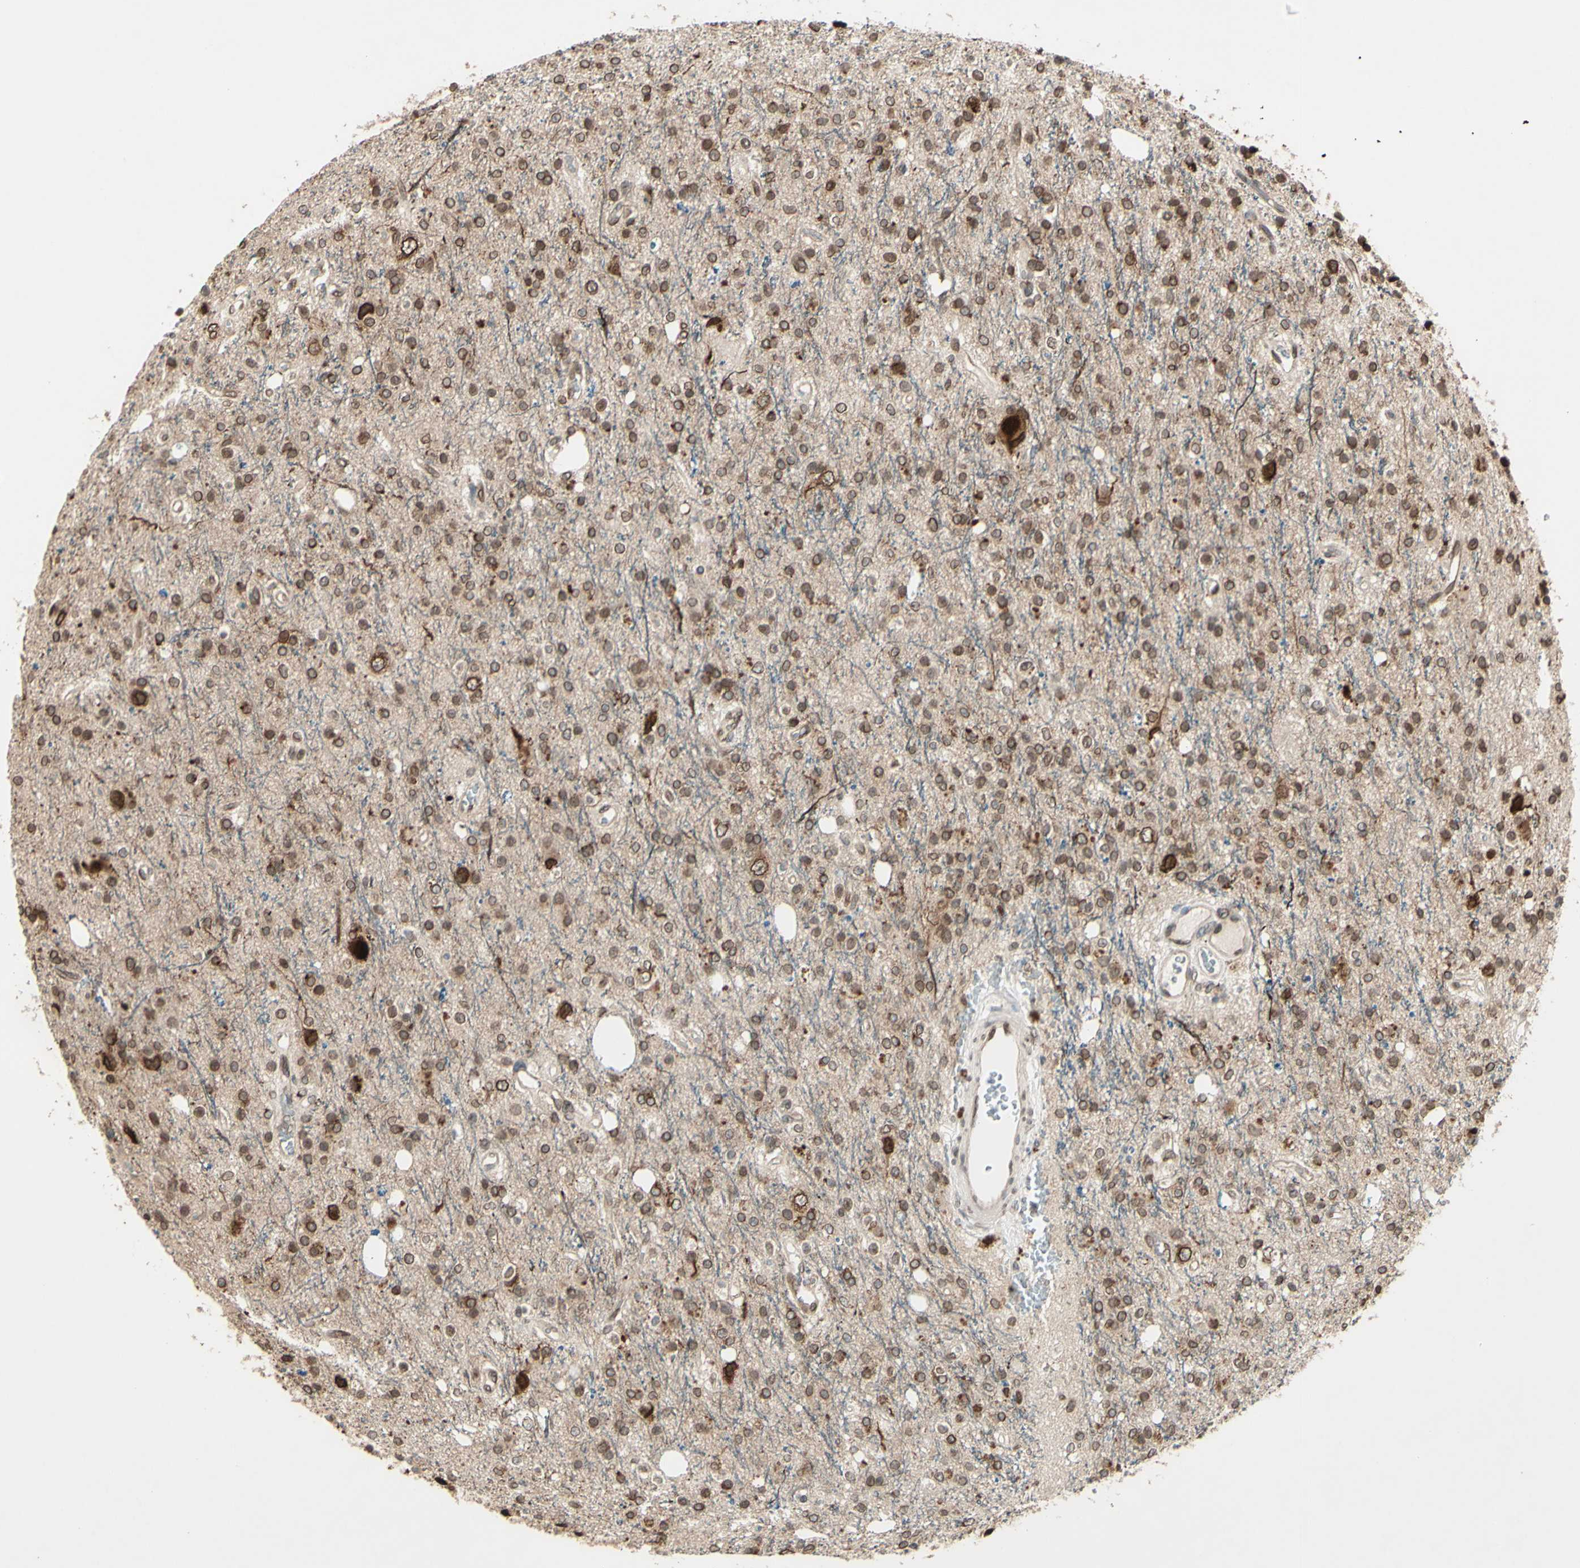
{"staining": {"intensity": "moderate", "quantity": ">75%", "location": "cytoplasmic/membranous,nuclear"}, "tissue": "glioma", "cell_type": "Tumor cells", "image_type": "cancer", "snomed": [{"axis": "morphology", "description": "Glioma, malignant, High grade"}, {"axis": "topography", "description": "Brain"}], "caption": "Immunohistochemistry (IHC) image of neoplastic tissue: human glioma stained using immunohistochemistry displays medium levels of moderate protein expression localized specifically in the cytoplasmic/membranous and nuclear of tumor cells, appearing as a cytoplasmic/membranous and nuclear brown color.", "gene": "MLF2", "patient": {"sex": "male", "age": 47}}